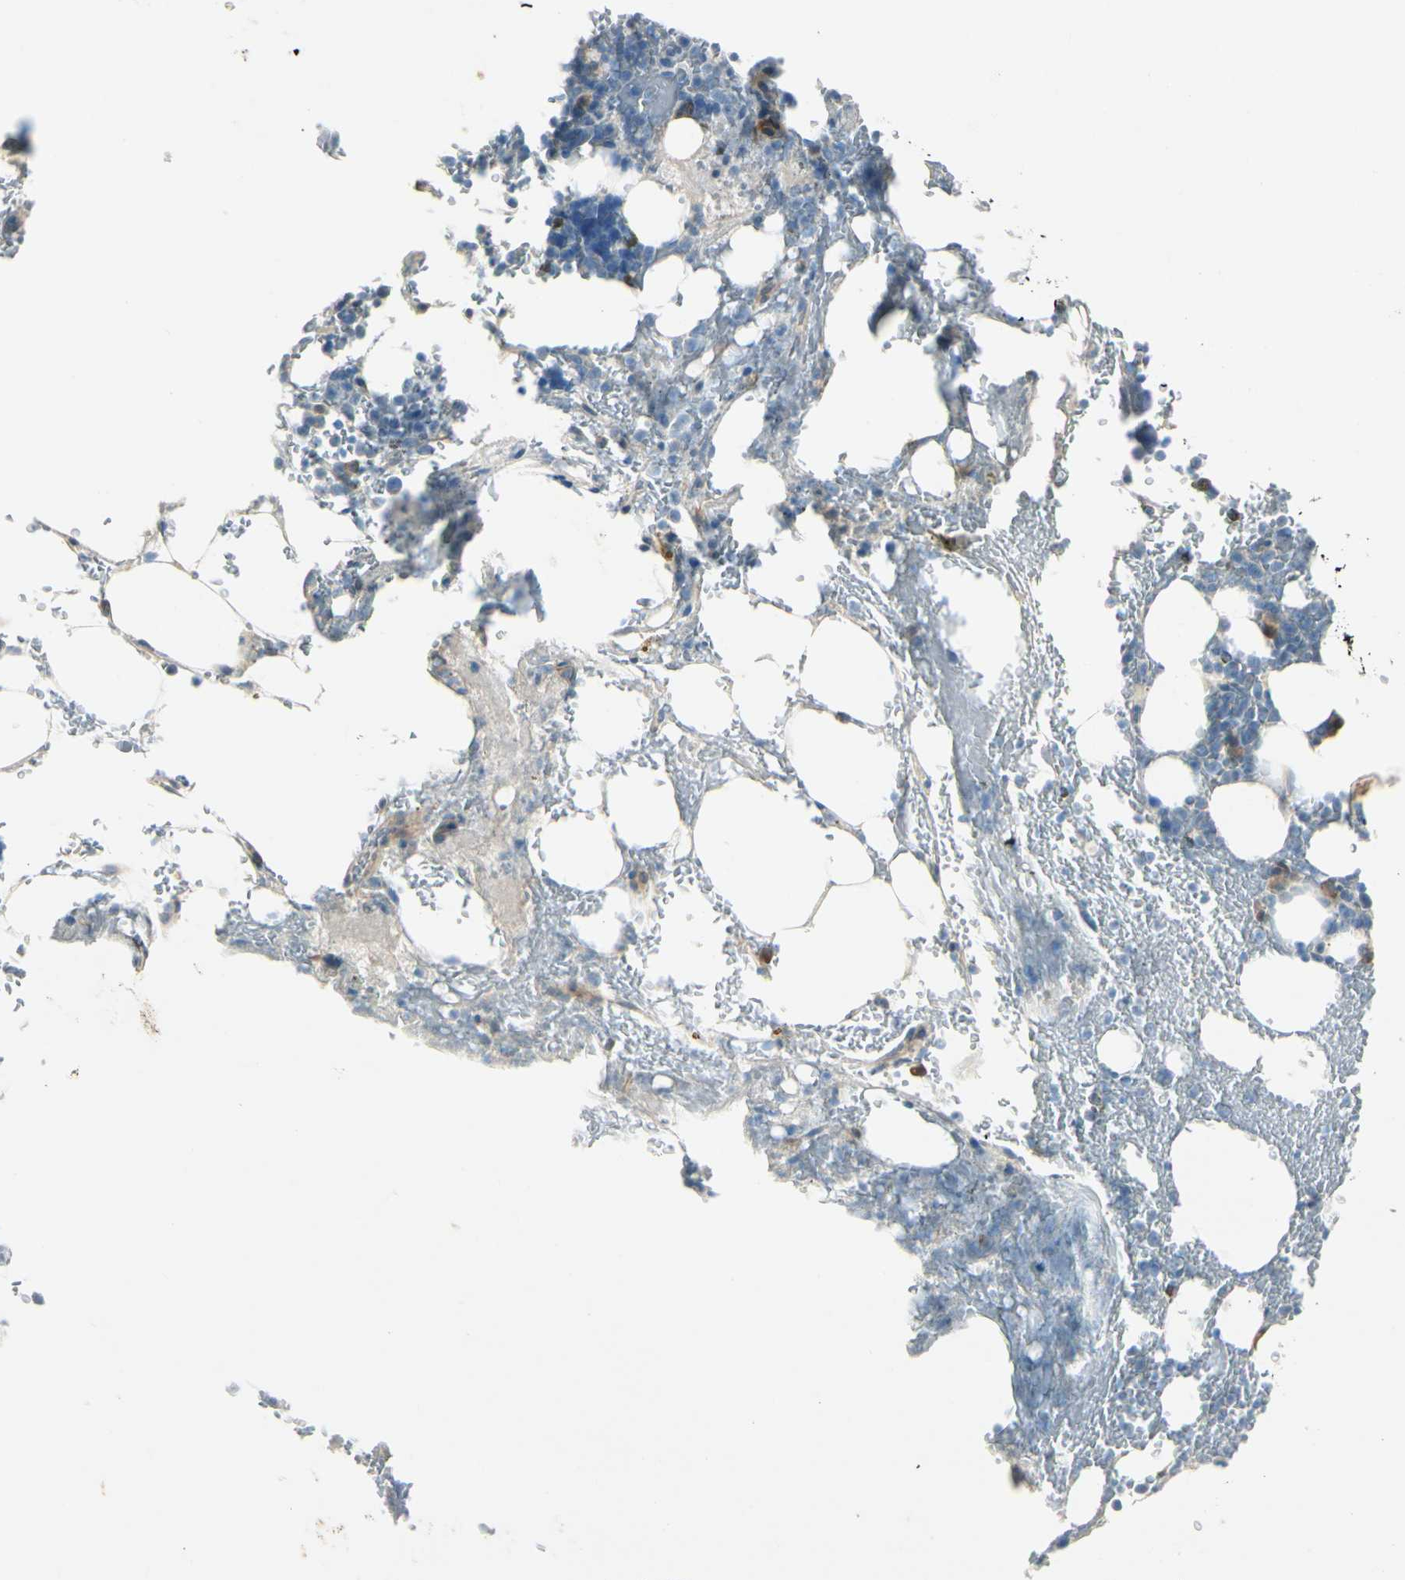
{"staining": {"intensity": "weak", "quantity": "<25%", "location": "cytoplasmic/membranous"}, "tissue": "bone marrow", "cell_type": "Hematopoietic cells", "image_type": "normal", "snomed": [{"axis": "morphology", "description": "Normal tissue, NOS"}, {"axis": "topography", "description": "Bone marrow"}], "caption": "Image shows no protein positivity in hematopoietic cells of benign bone marrow. (Brightfield microscopy of DAB (3,3'-diaminobenzidine) IHC at high magnification).", "gene": "ITGA3", "patient": {"sex": "female", "age": 73}}